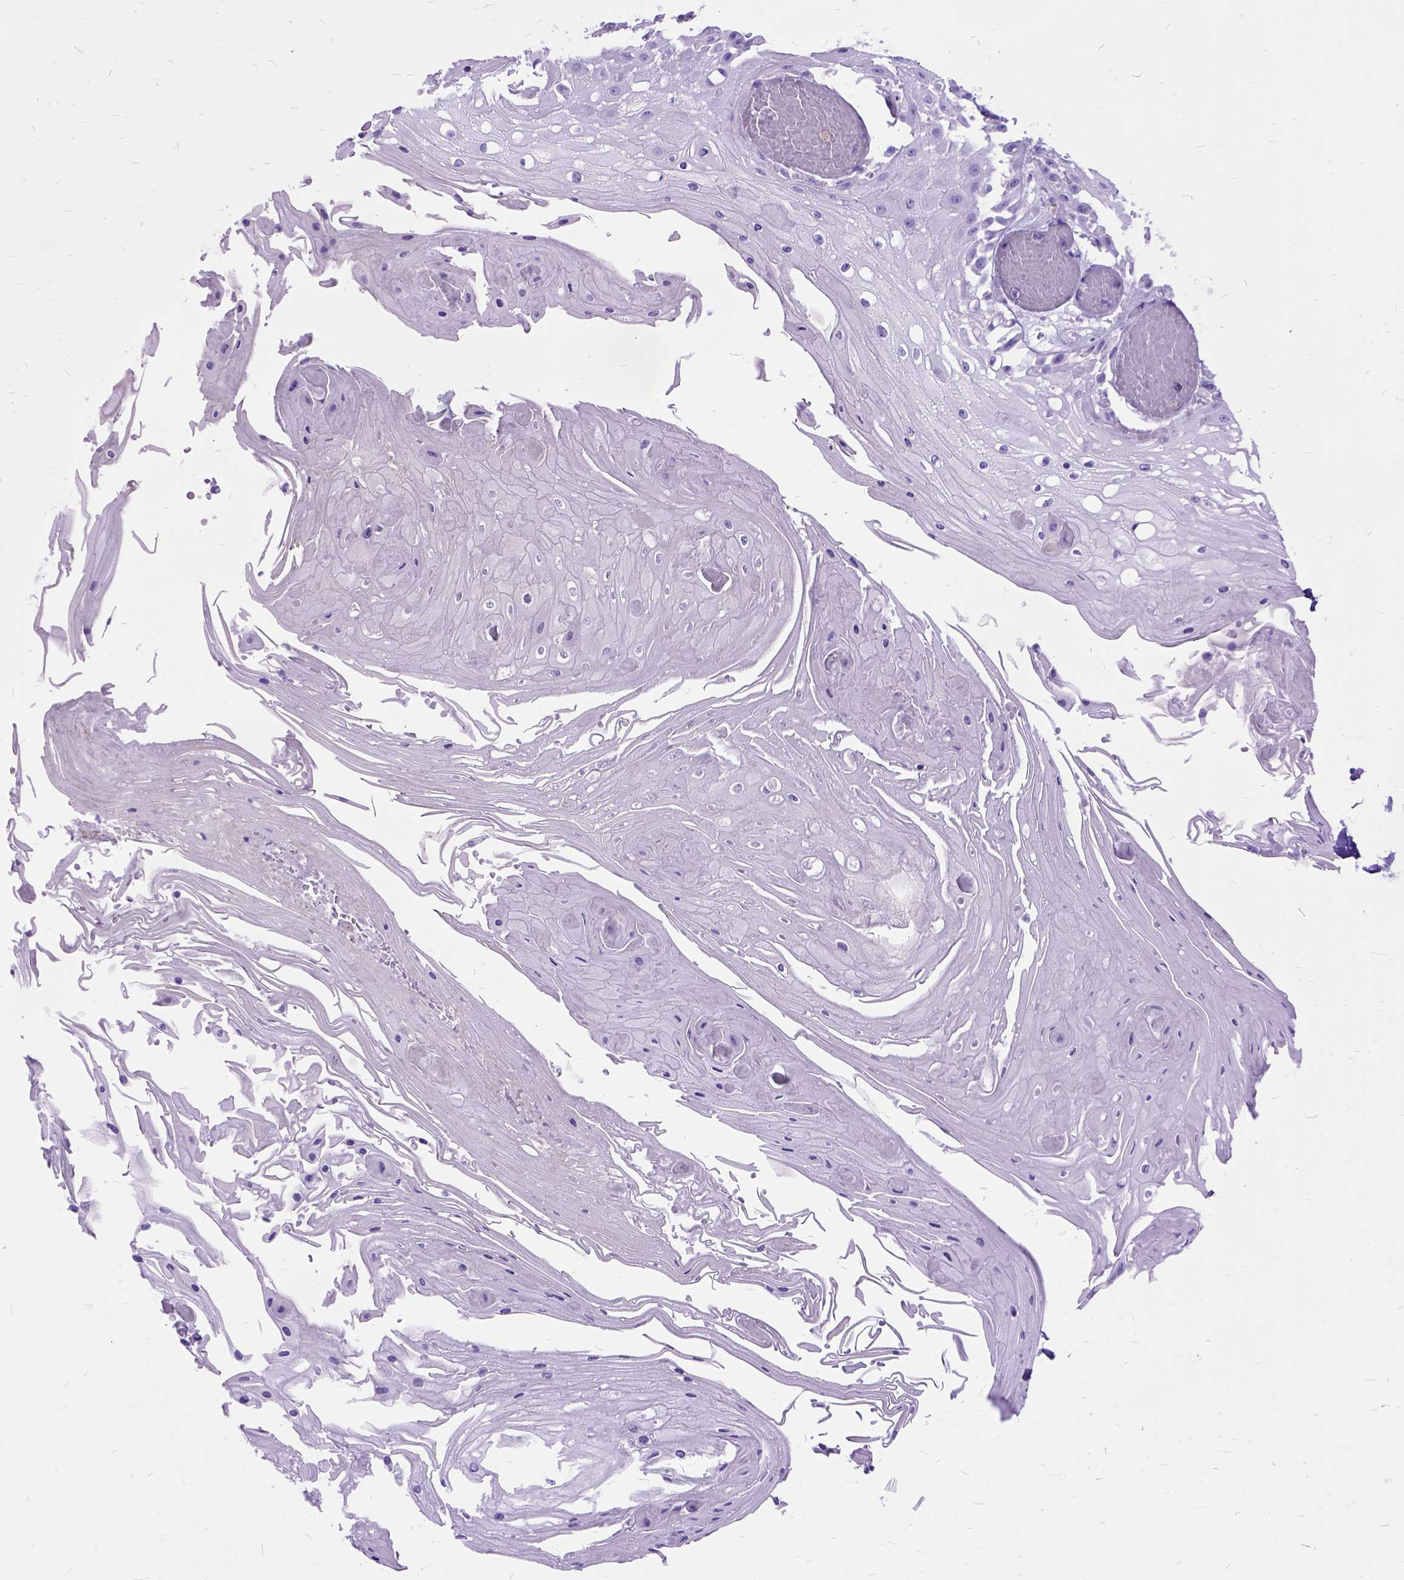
{"staining": {"intensity": "negative", "quantity": "none", "location": "none"}, "tissue": "skin cancer", "cell_type": "Tumor cells", "image_type": "cancer", "snomed": [{"axis": "morphology", "description": "Squamous cell carcinoma, NOS"}, {"axis": "topography", "description": "Skin"}], "caption": "High magnification brightfield microscopy of squamous cell carcinoma (skin) stained with DAB (brown) and counterstained with hematoxylin (blue): tumor cells show no significant staining.", "gene": "ARL9", "patient": {"sex": "male", "age": 70}}